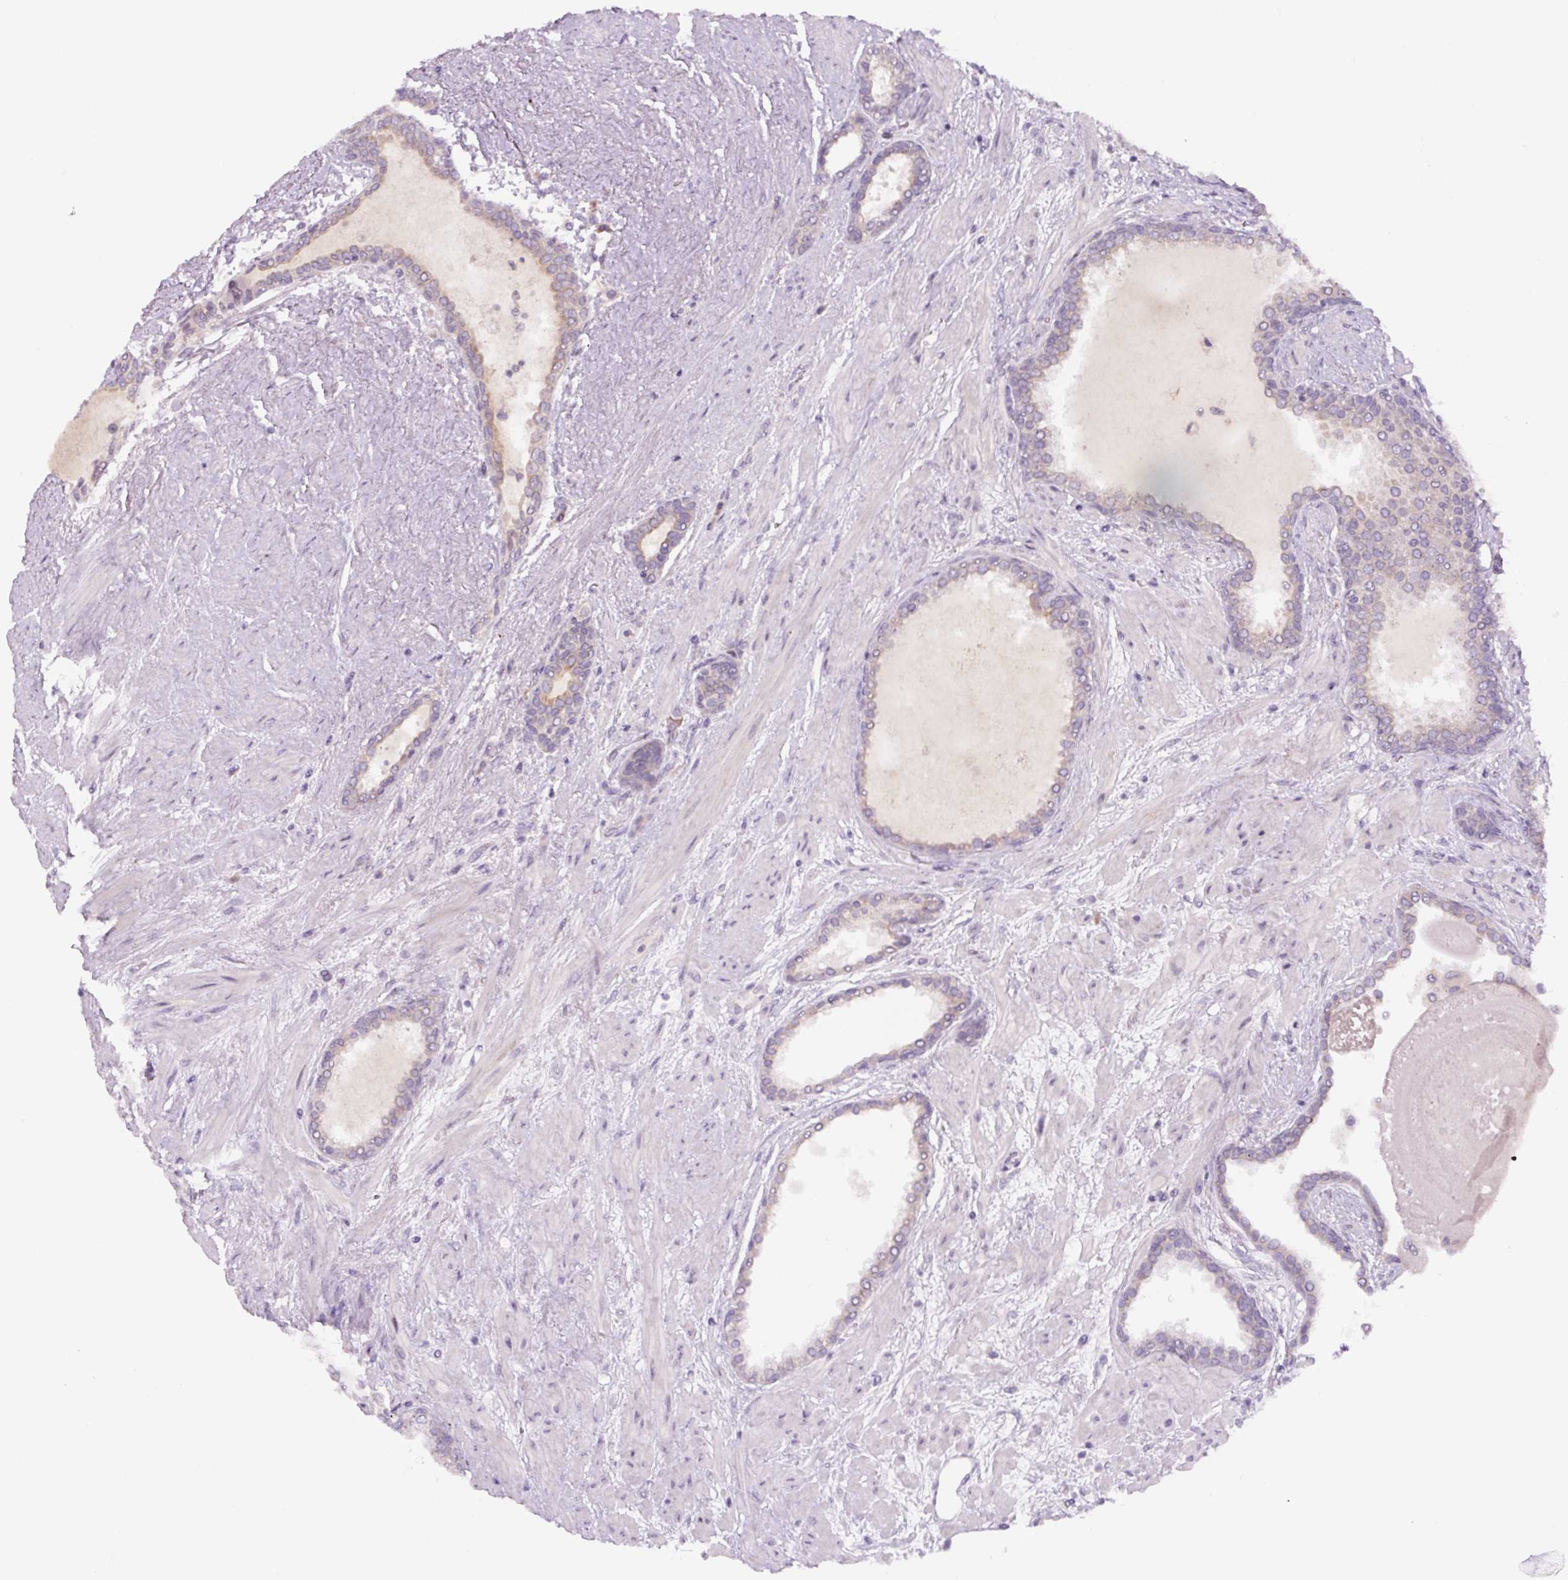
{"staining": {"intensity": "weak", "quantity": "<25%", "location": "cytoplasmic/membranous"}, "tissue": "prostate cancer", "cell_type": "Tumor cells", "image_type": "cancer", "snomed": [{"axis": "morphology", "description": "Adenocarcinoma, High grade"}, {"axis": "topography", "description": "Prostate"}], "caption": "Tumor cells are negative for brown protein staining in adenocarcinoma (high-grade) (prostate). (Brightfield microscopy of DAB immunohistochemistry at high magnification).", "gene": "YIF1B", "patient": {"sex": "male", "age": 72}}